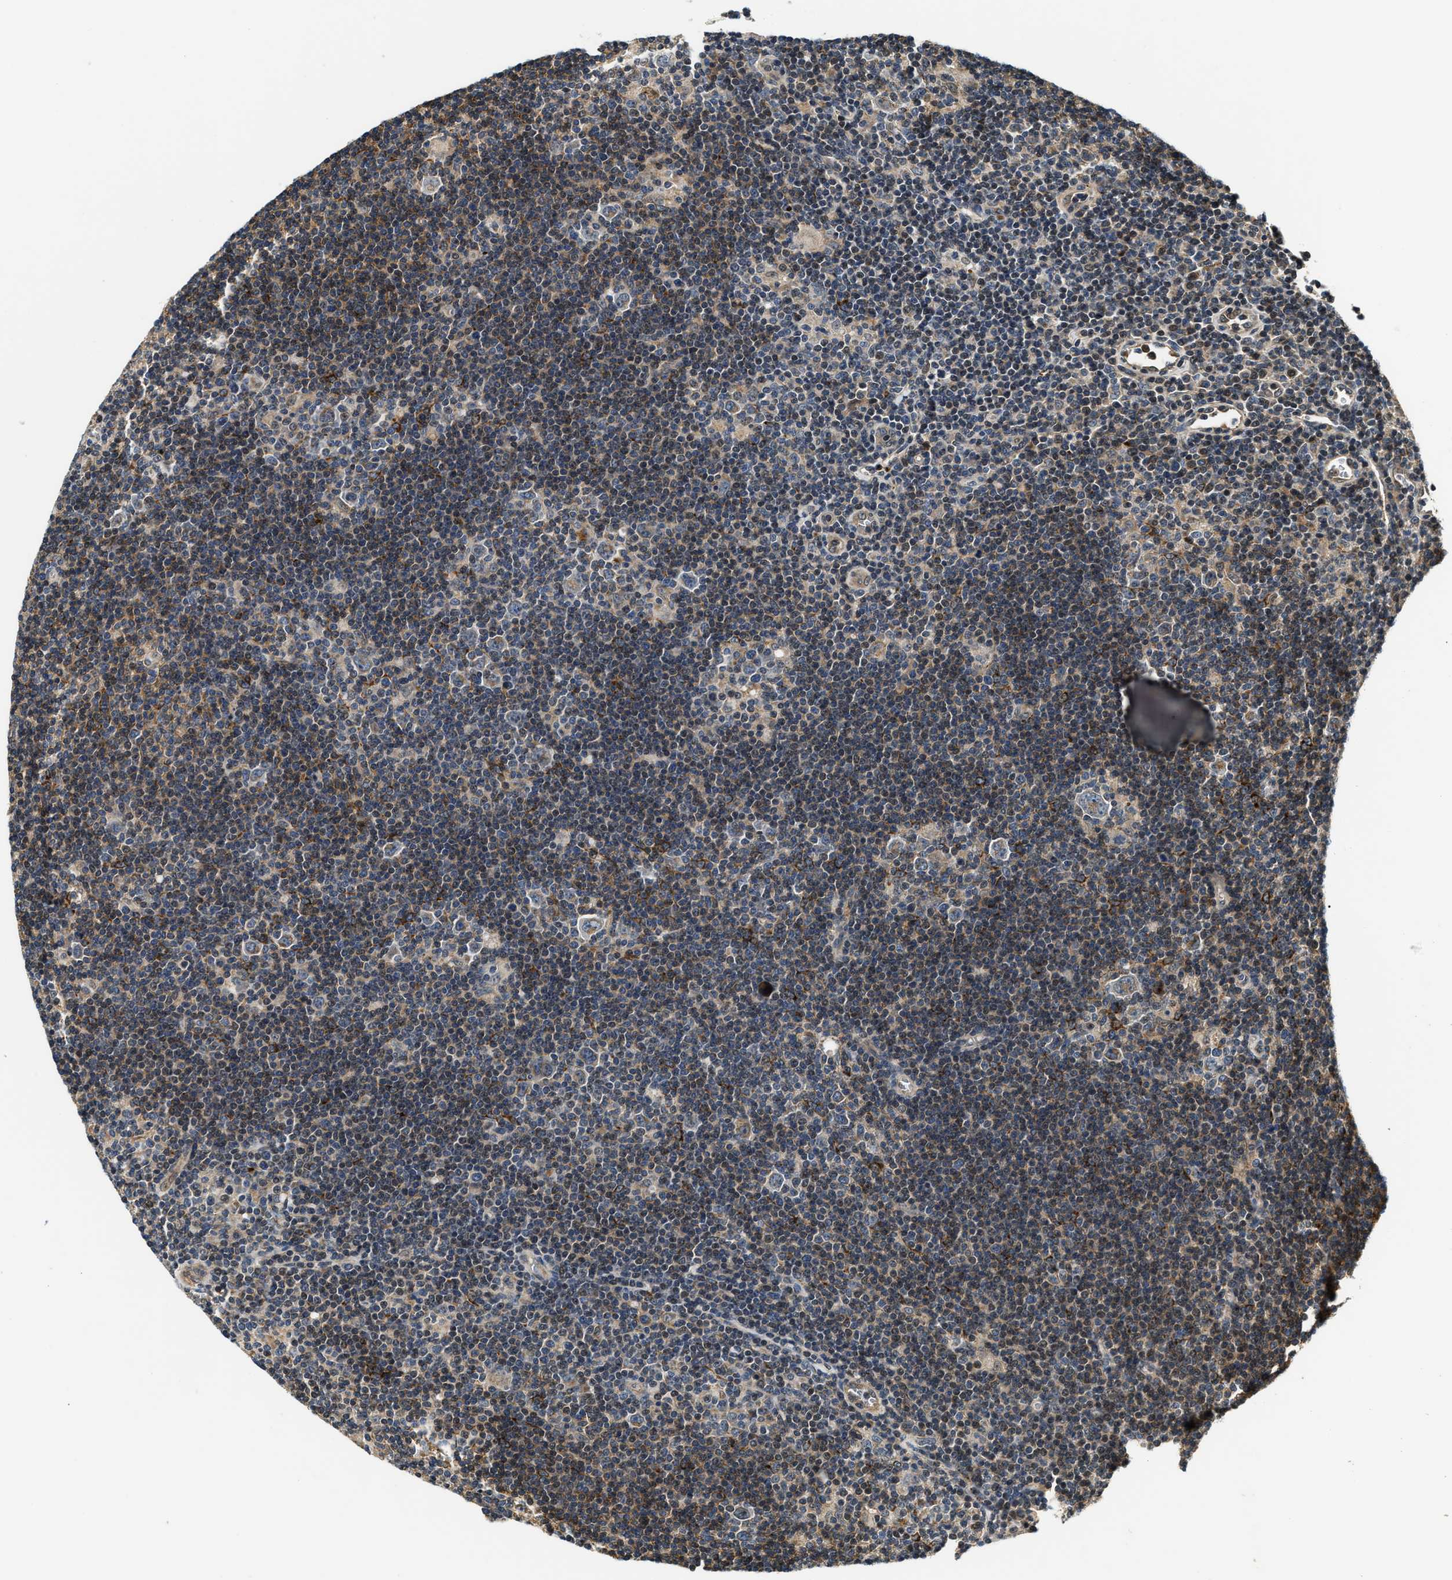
{"staining": {"intensity": "moderate", "quantity": ">75%", "location": "cytoplasmic/membranous"}, "tissue": "lymphoma", "cell_type": "Tumor cells", "image_type": "cancer", "snomed": [{"axis": "morphology", "description": "Hodgkin's disease, NOS"}, {"axis": "topography", "description": "Lymph node"}], "caption": "The histopathology image reveals a brown stain indicating the presence of a protein in the cytoplasmic/membranous of tumor cells in lymphoma.", "gene": "EXTL2", "patient": {"sex": "female", "age": 57}}